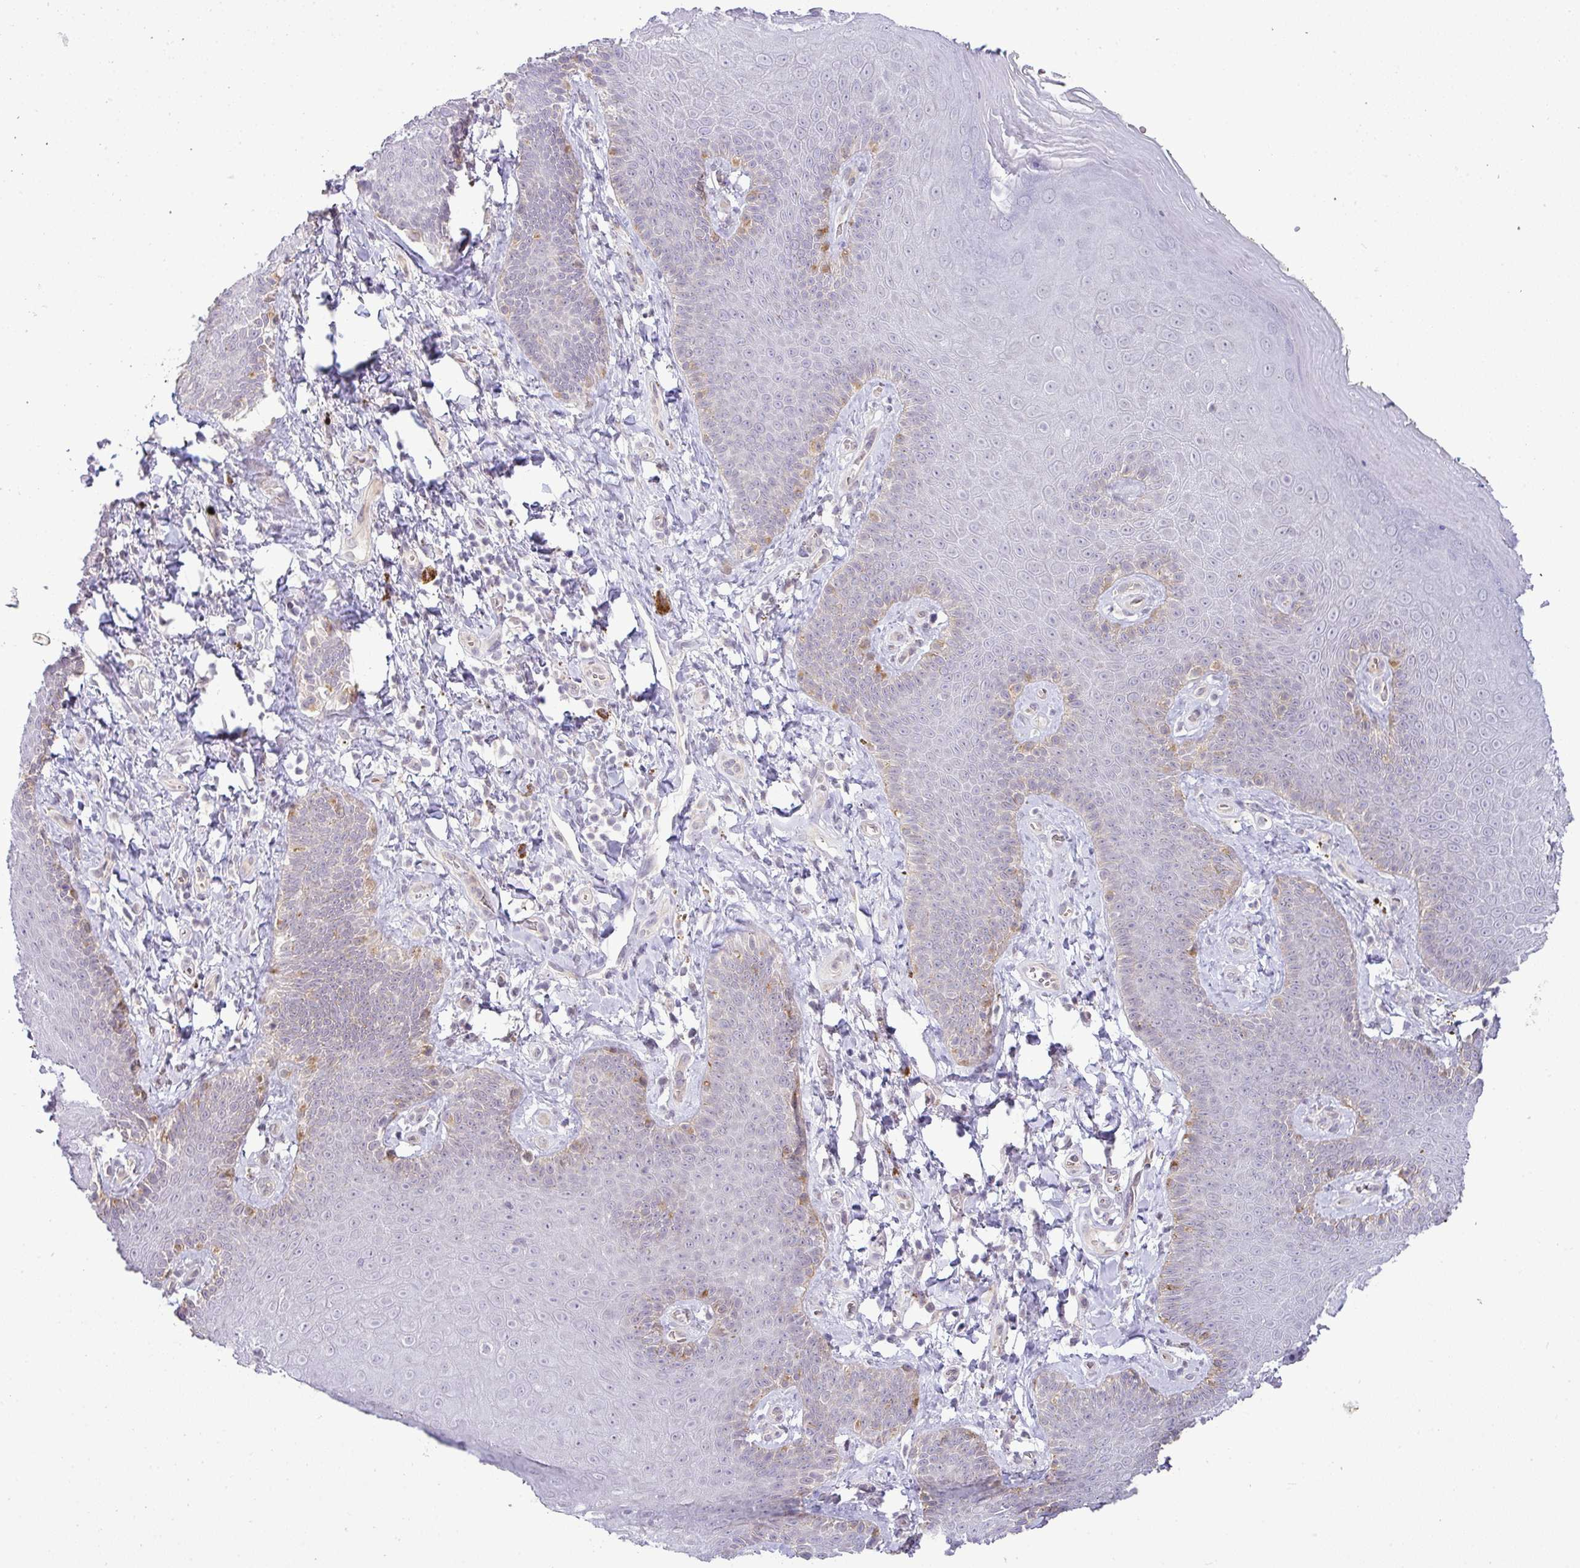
{"staining": {"intensity": "moderate", "quantity": "<25%", "location": "cytoplasmic/membranous"}, "tissue": "skin", "cell_type": "Epidermal cells", "image_type": "normal", "snomed": [{"axis": "morphology", "description": "Normal tissue, NOS"}, {"axis": "topography", "description": "Anal"}, {"axis": "topography", "description": "Peripheral nerve tissue"}], "caption": "Moderate cytoplasmic/membranous expression is seen in about <25% of epidermal cells in unremarkable skin. The protein of interest is stained brown, and the nuclei are stained in blue (DAB (3,3'-diaminobenzidine) IHC with brightfield microscopy, high magnification).", "gene": "HBEGF", "patient": {"sex": "male", "age": 53}}